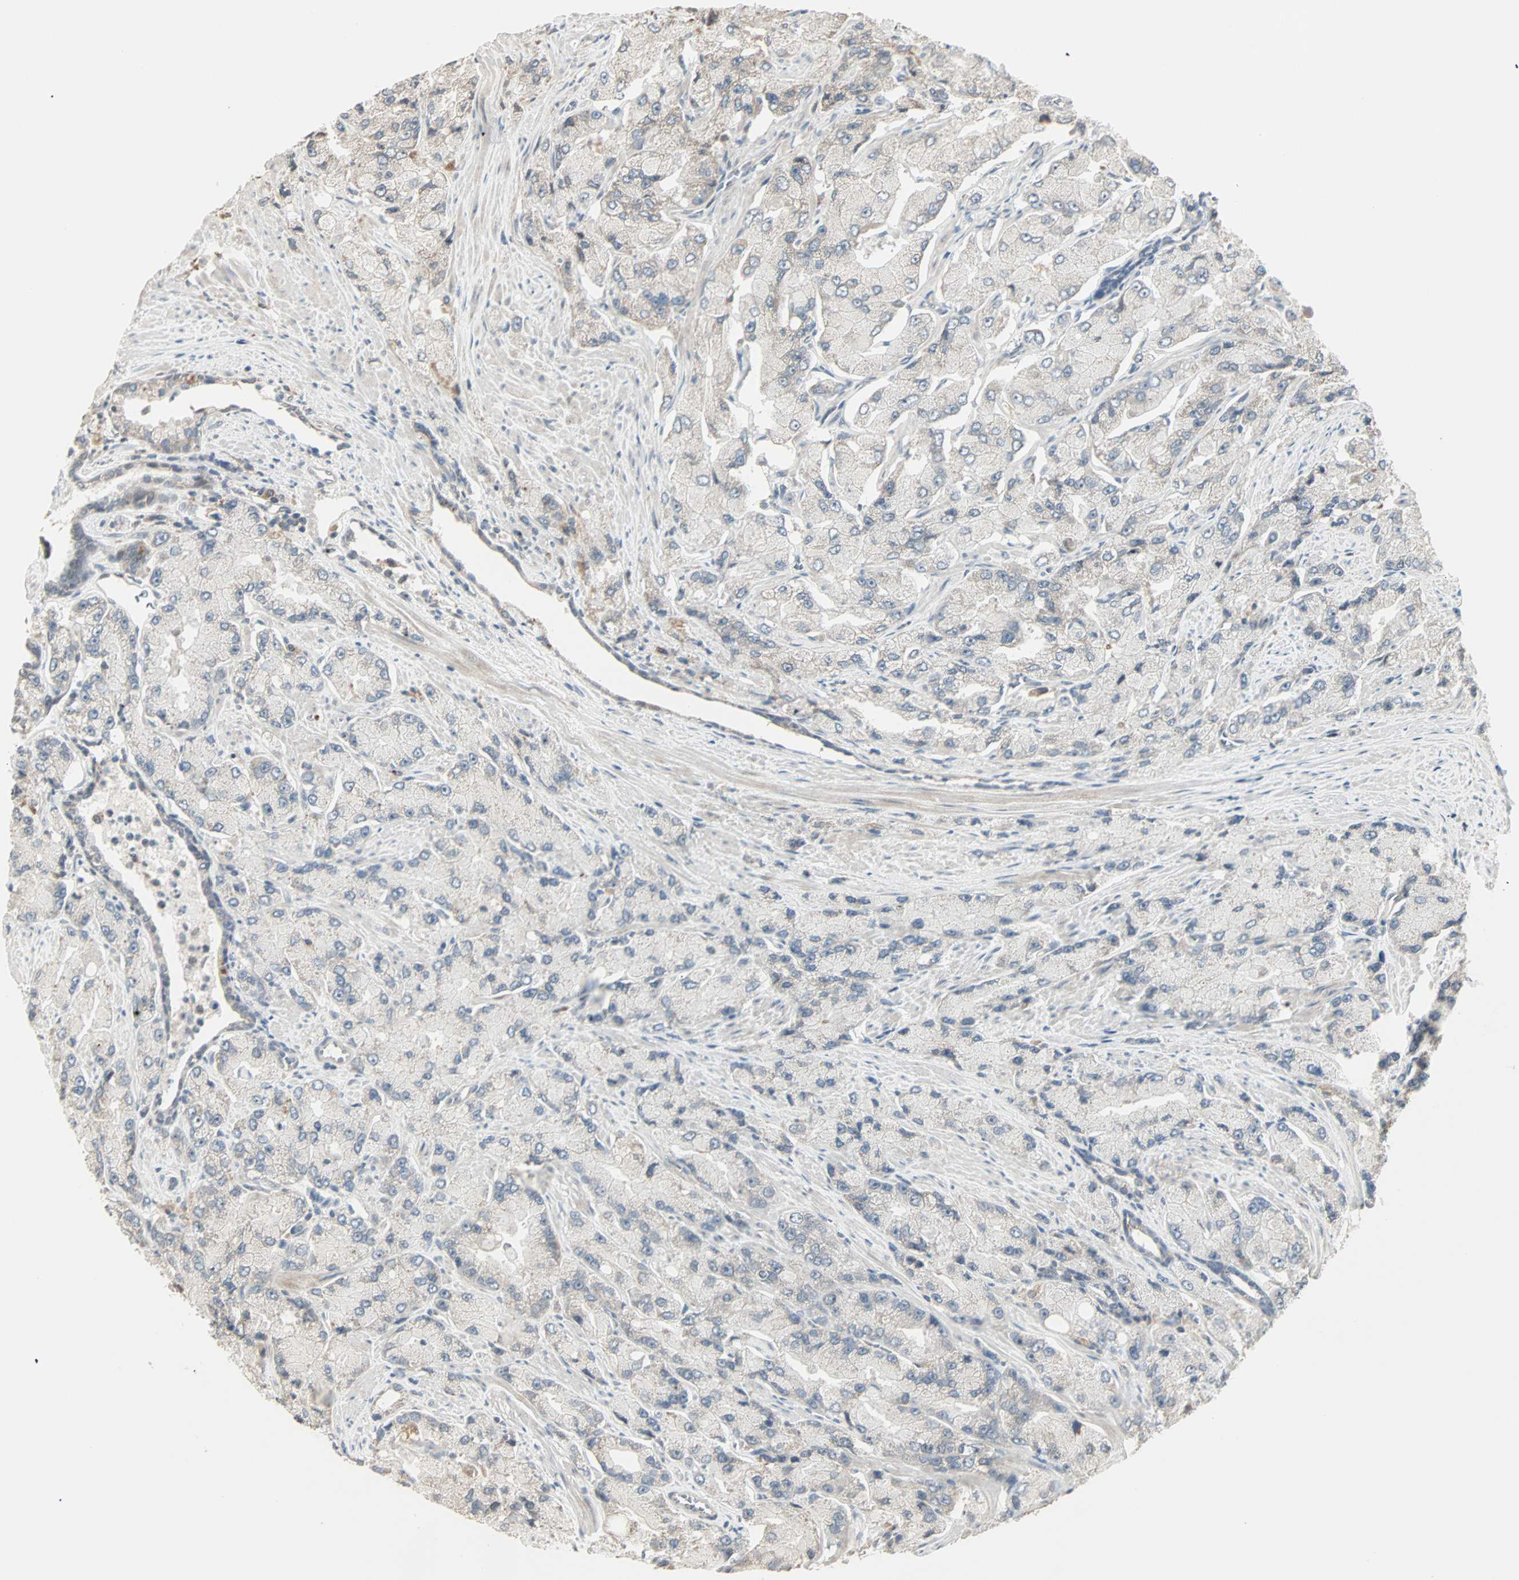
{"staining": {"intensity": "weak", "quantity": "<25%", "location": "cytoplasmic/membranous"}, "tissue": "prostate cancer", "cell_type": "Tumor cells", "image_type": "cancer", "snomed": [{"axis": "morphology", "description": "Adenocarcinoma, High grade"}, {"axis": "topography", "description": "Prostate"}], "caption": "IHC of prostate cancer (adenocarcinoma (high-grade)) reveals no expression in tumor cells.", "gene": "KDM4A", "patient": {"sex": "male", "age": 58}}